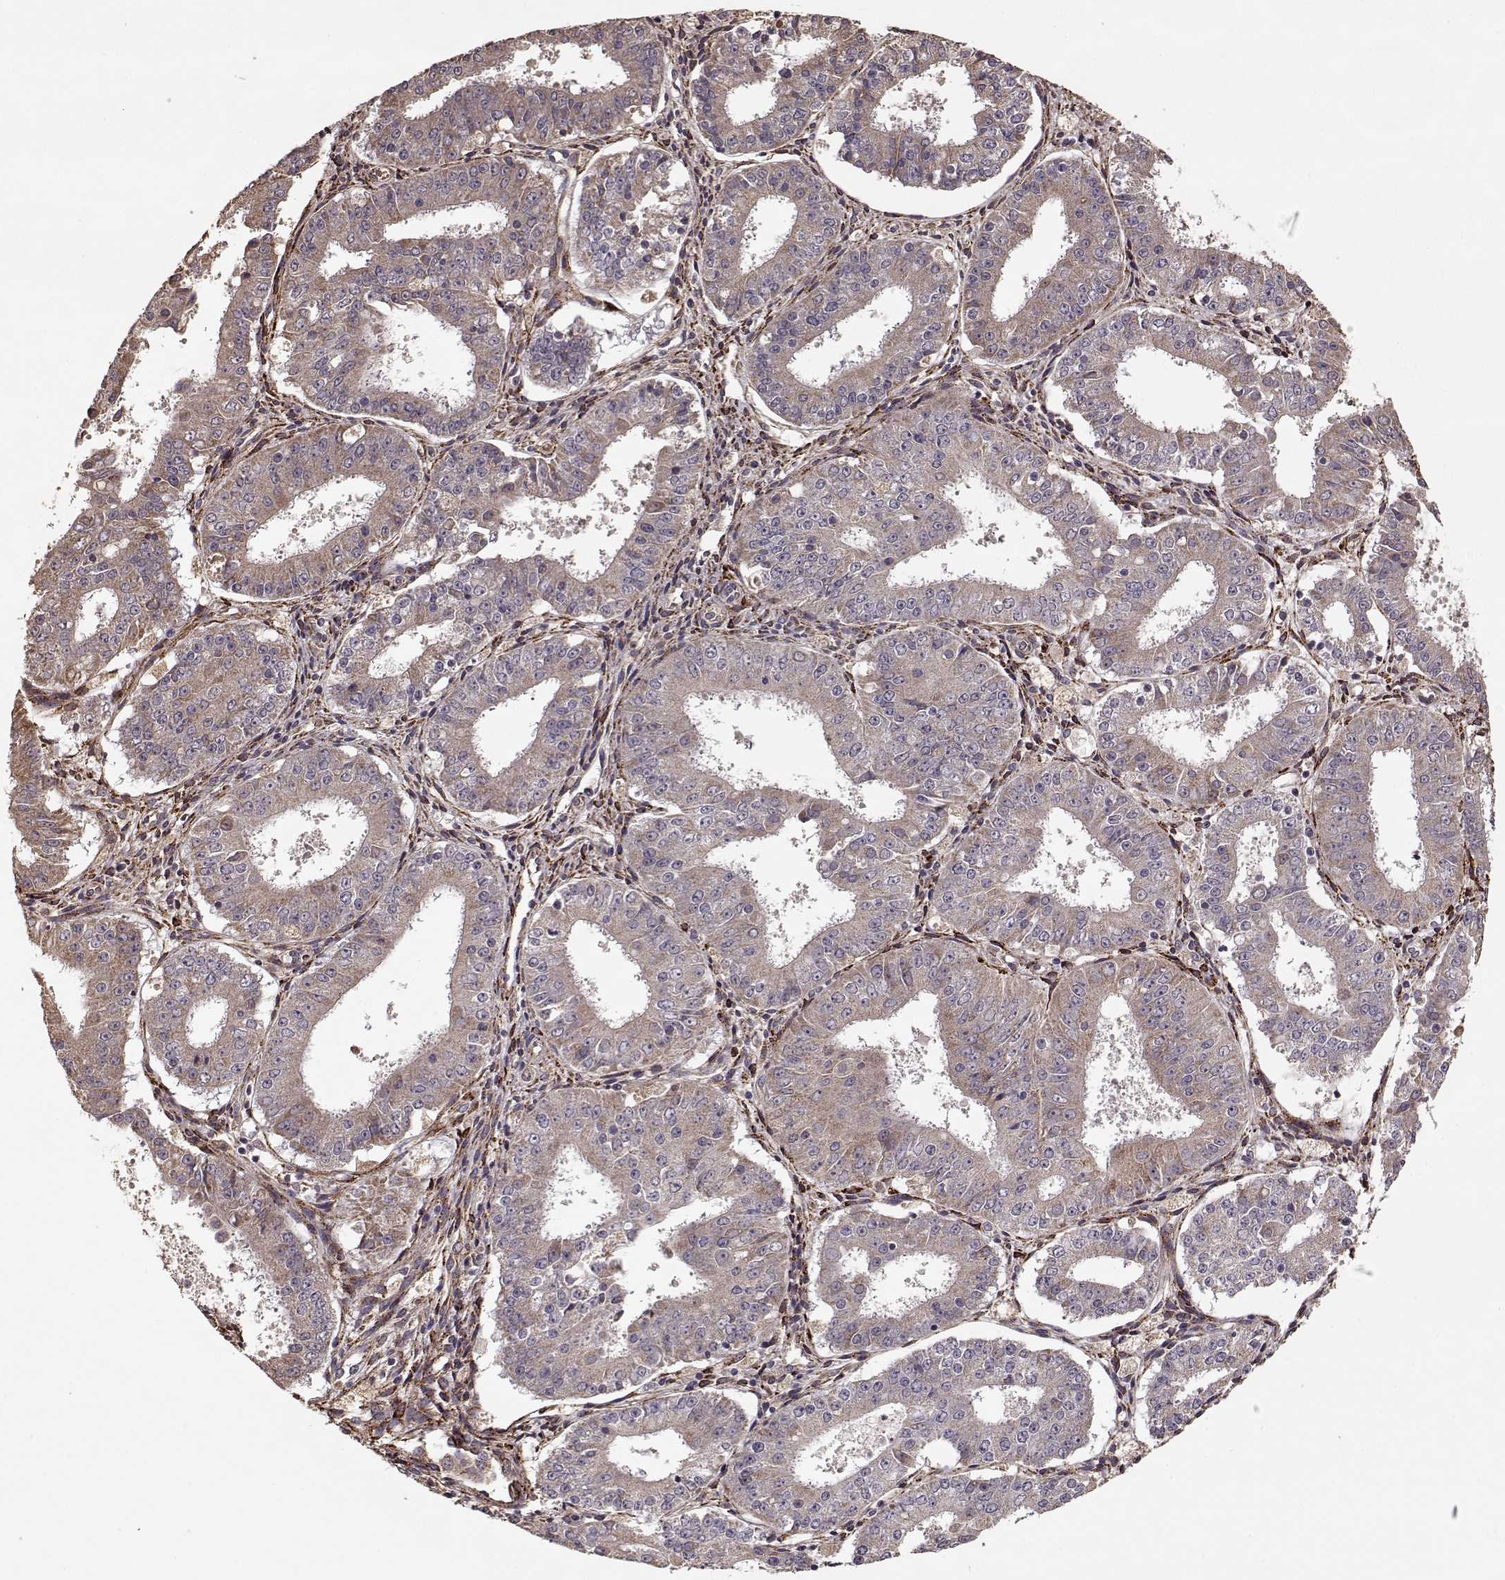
{"staining": {"intensity": "weak", "quantity": ">75%", "location": "cytoplasmic/membranous"}, "tissue": "ovarian cancer", "cell_type": "Tumor cells", "image_type": "cancer", "snomed": [{"axis": "morphology", "description": "Carcinoma, endometroid"}, {"axis": "topography", "description": "Ovary"}], "caption": "Ovarian endometroid carcinoma stained with a brown dye shows weak cytoplasmic/membranous positive staining in about >75% of tumor cells.", "gene": "IMMP1L", "patient": {"sex": "female", "age": 42}}